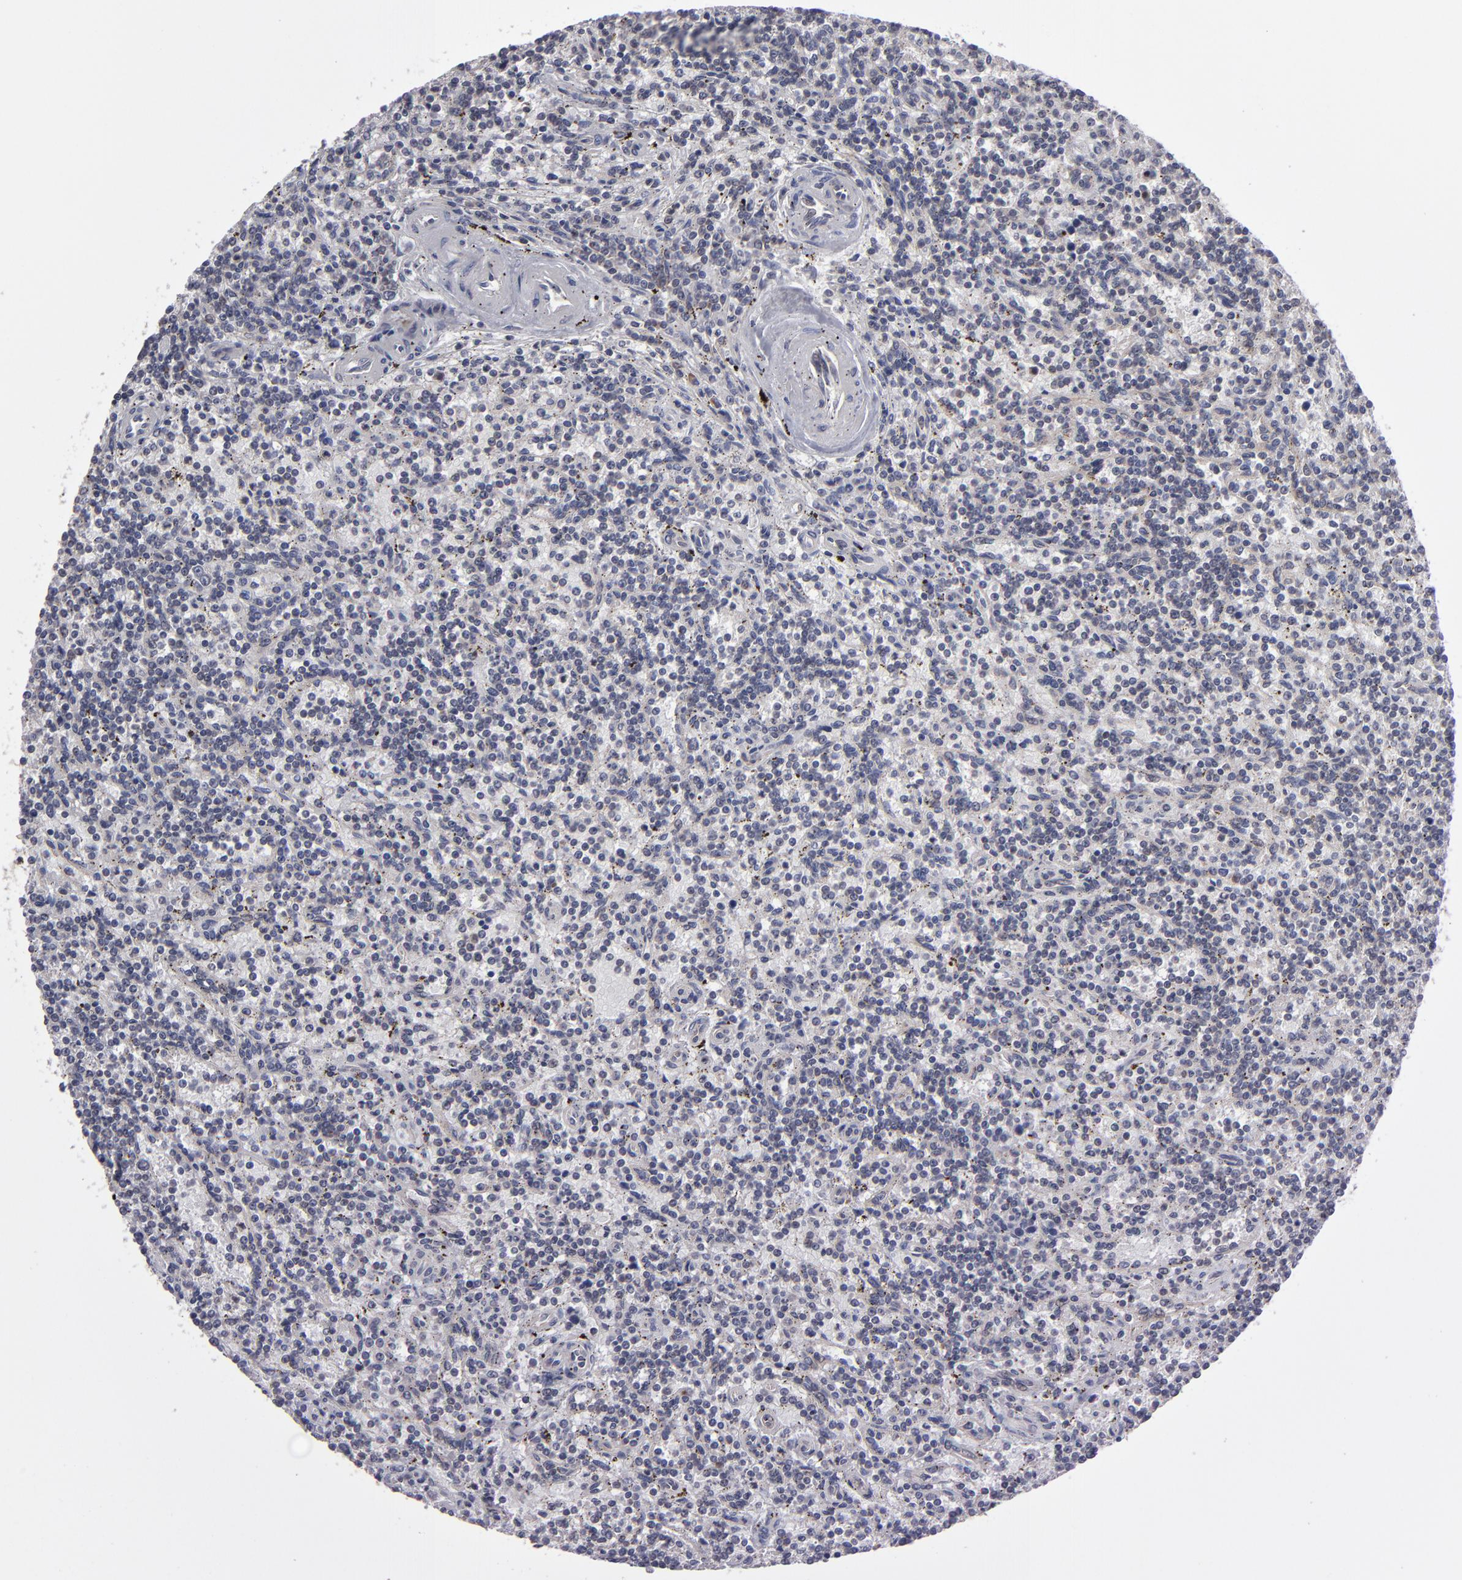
{"staining": {"intensity": "negative", "quantity": "none", "location": "none"}, "tissue": "lymphoma", "cell_type": "Tumor cells", "image_type": "cancer", "snomed": [{"axis": "morphology", "description": "Malignant lymphoma, non-Hodgkin's type, Low grade"}, {"axis": "topography", "description": "Spleen"}], "caption": "A high-resolution histopathology image shows immunohistochemistry (IHC) staining of malignant lymphoma, non-Hodgkin's type (low-grade), which displays no significant positivity in tumor cells.", "gene": "GLCCI1", "patient": {"sex": "male", "age": 73}}